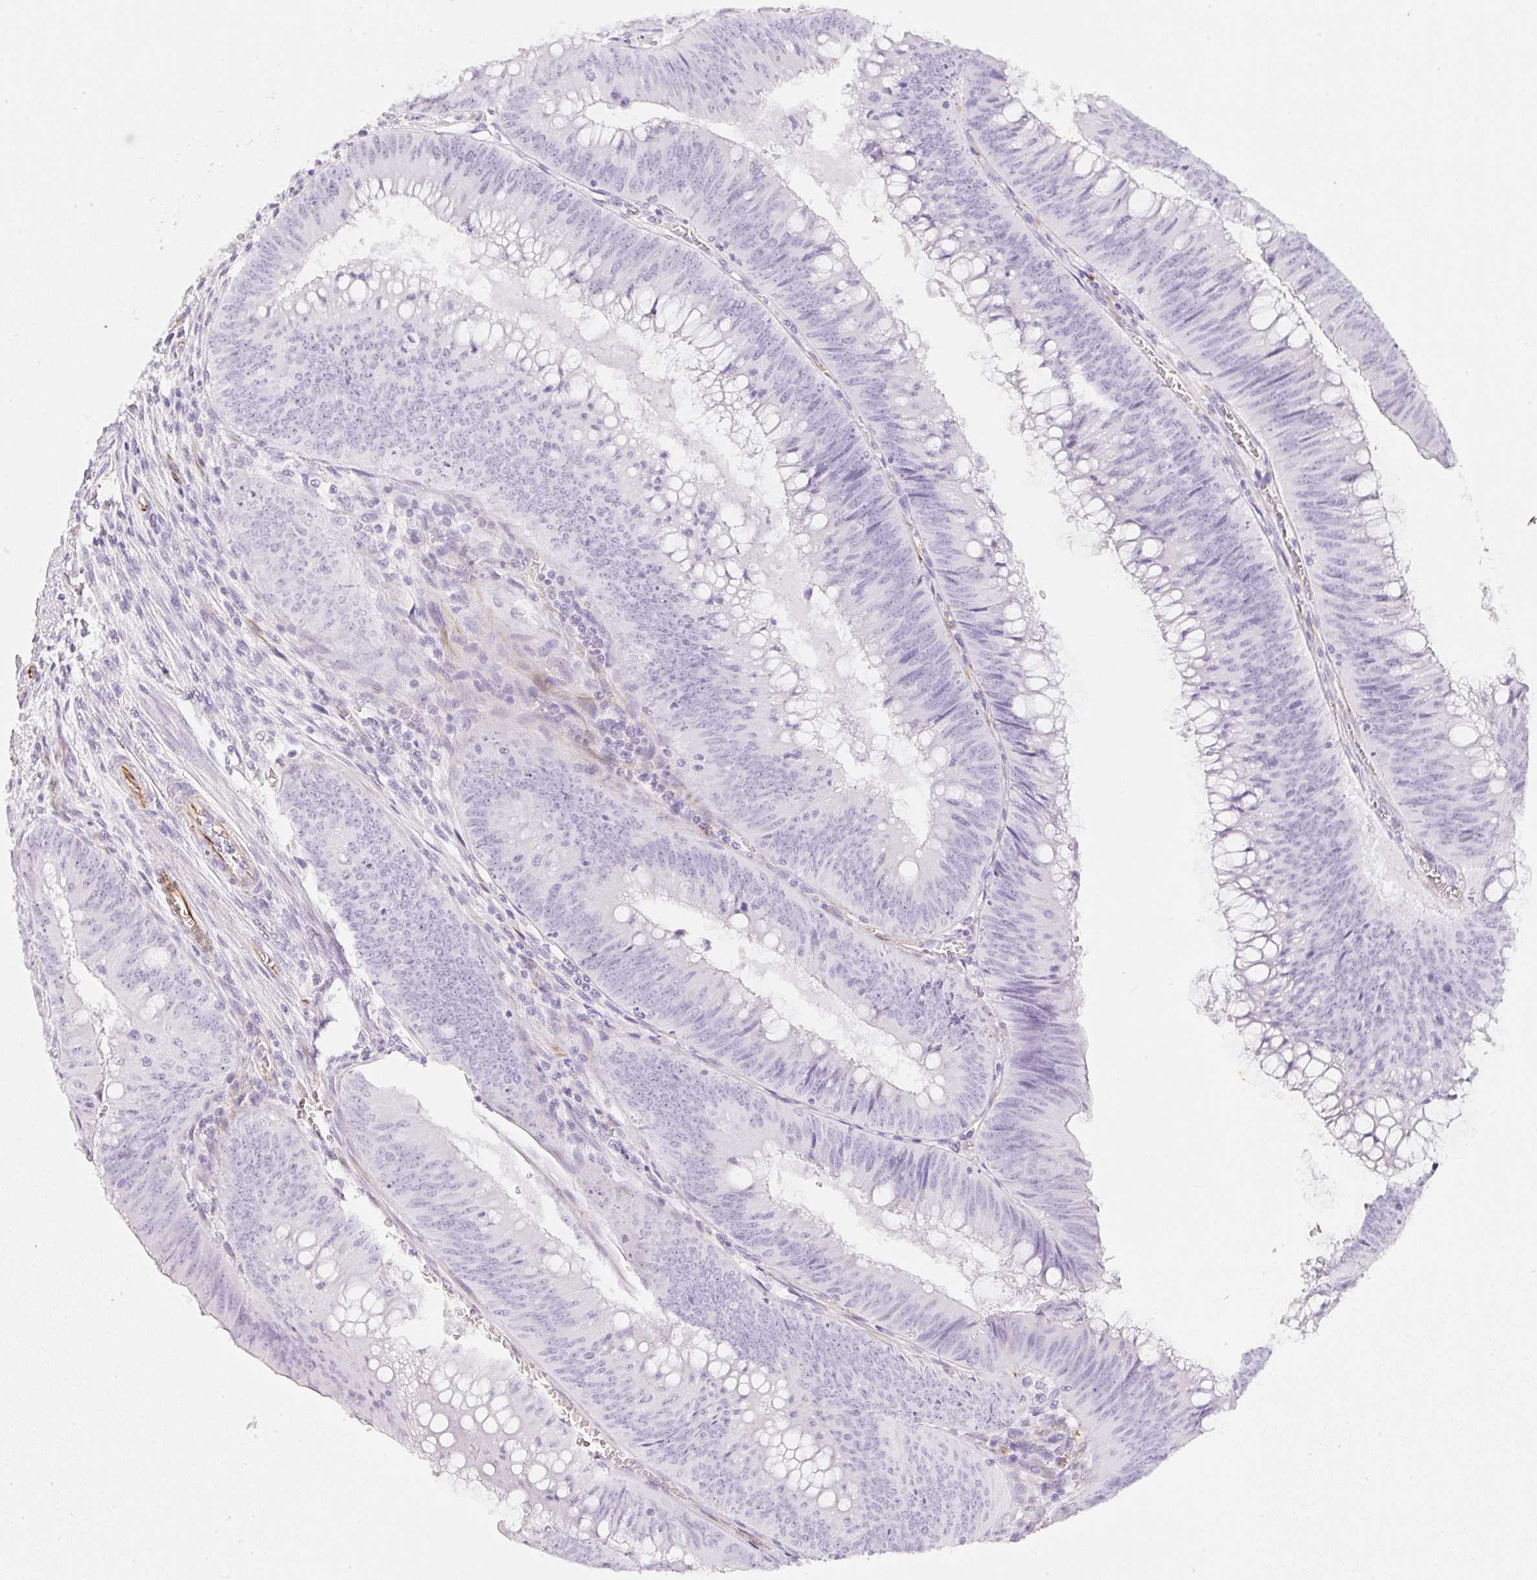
{"staining": {"intensity": "negative", "quantity": "none", "location": "none"}, "tissue": "colorectal cancer", "cell_type": "Tumor cells", "image_type": "cancer", "snomed": [{"axis": "morphology", "description": "Adenocarcinoma, NOS"}, {"axis": "topography", "description": "Rectum"}], "caption": "IHC histopathology image of neoplastic tissue: human colorectal adenocarcinoma stained with DAB displays no significant protein positivity in tumor cells.", "gene": "ZNF689", "patient": {"sex": "female", "age": 72}}